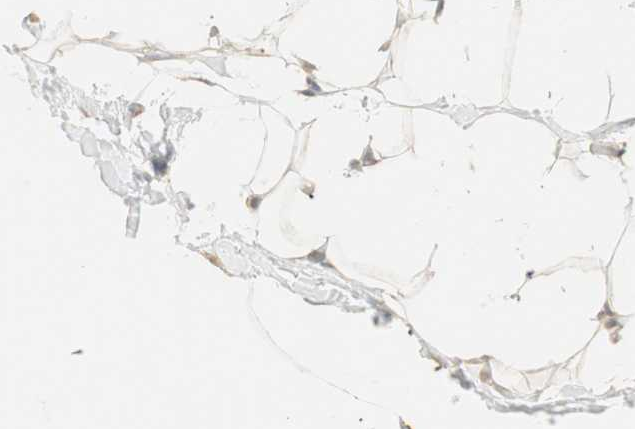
{"staining": {"intensity": "weak", "quantity": ">75%", "location": "cytoplasmic/membranous"}, "tissue": "adipose tissue", "cell_type": "Adipocytes", "image_type": "normal", "snomed": [{"axis": "morphology", "description": "Normal tissue, NOS"}, {"axis": "topography", "description": "Soft tissue"}], "caption": "The immunohistochemical stain highlights weak cytoplasmic/membranous expression in adipocytes of benign adipose tissue. Nuclei are stained in blue.", "gene": "CRLF3", "patient": {"sex": "male", "age": 26}}